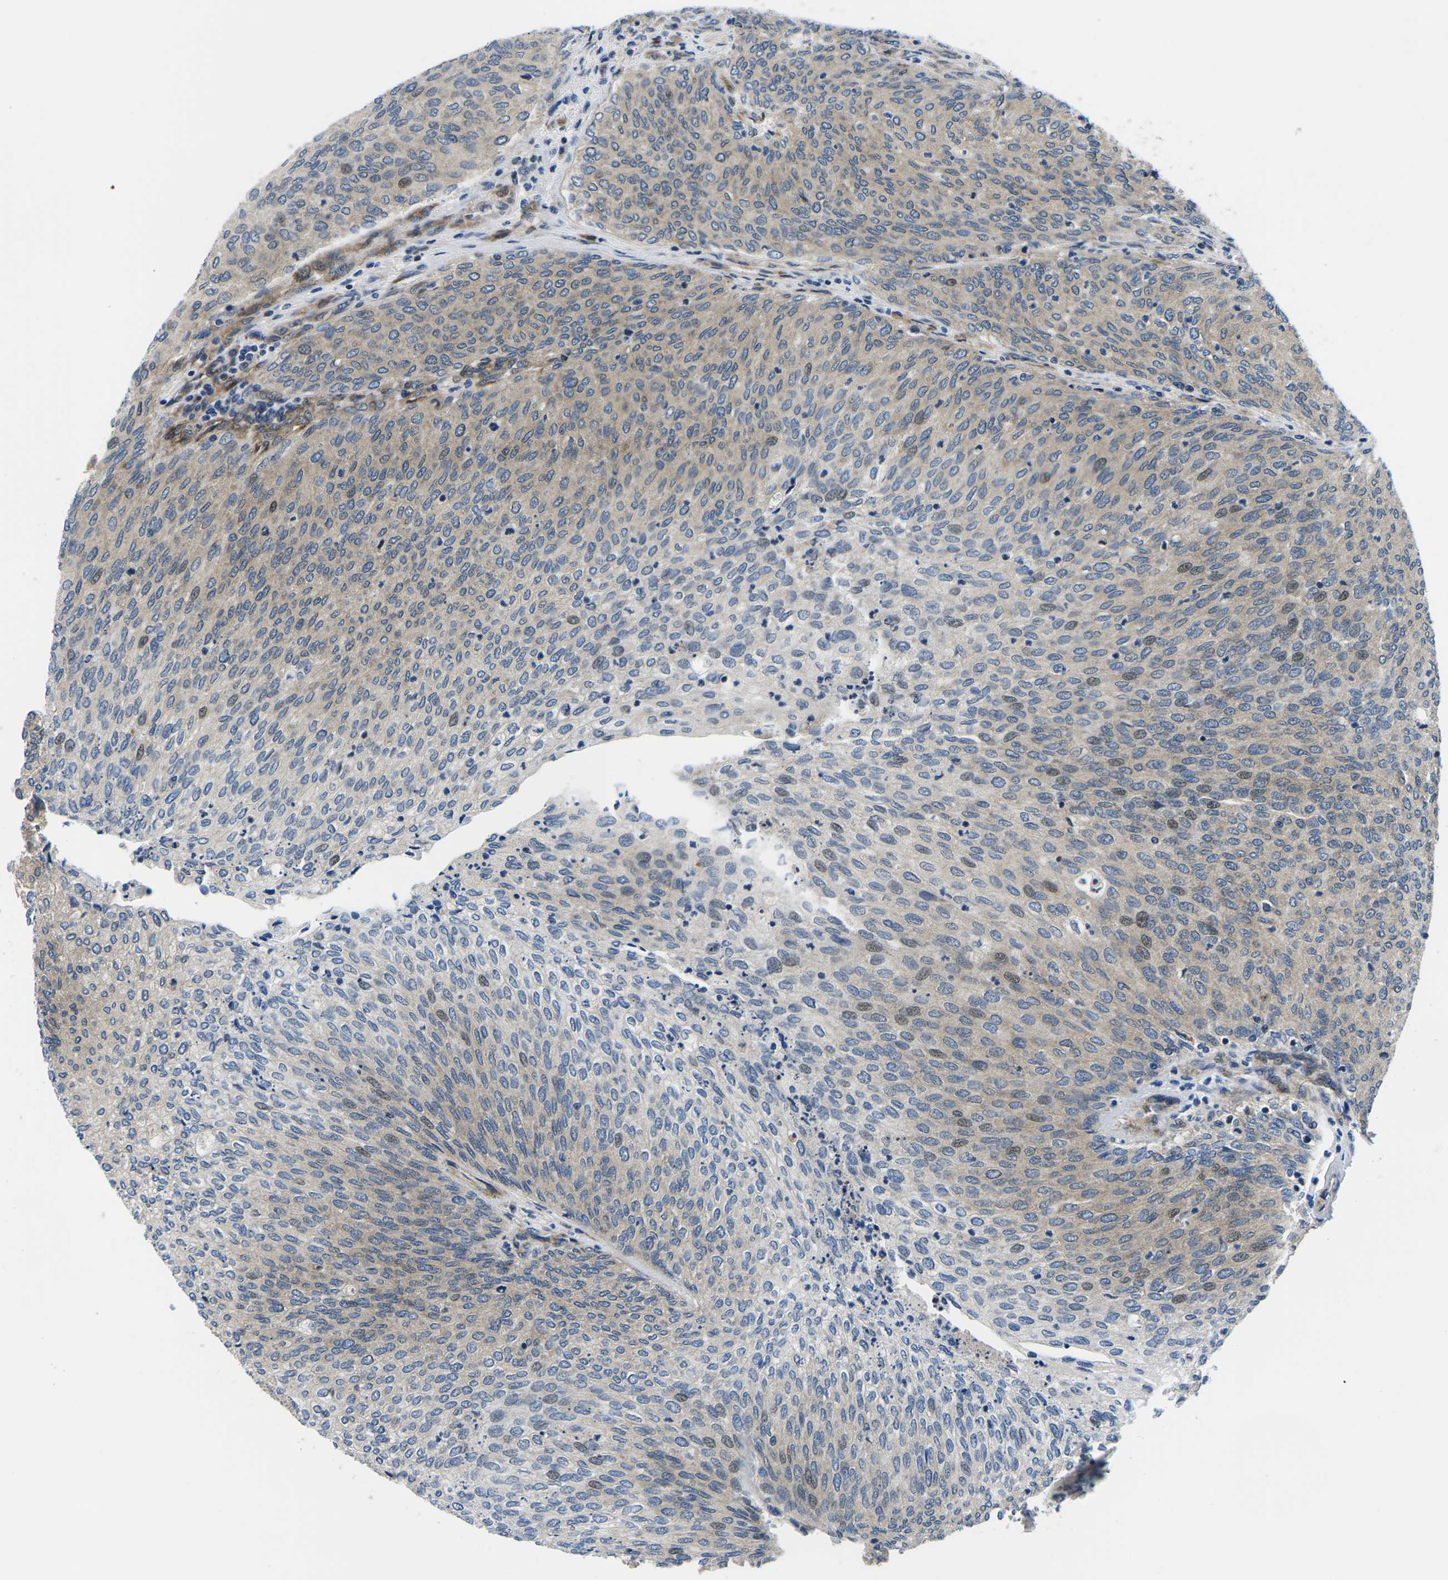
{"staining": {"intensity": "weak", "quantity": "25%-75%", "location": "cytoplasmic/membranous,nuclear"}, "tissue": "urothelial cancer", "cell_type": "Tumor cells", "image_type": "cancer", "snomed": [{"axis": "morphology", "description": "Urothelial carcinoma, Low grade"}, {"axis": "topography", "description": "Urinary bladder"}], "caption": "The immunohistochemical stain shows weak cytoplasmic/membranous and nuclear positivity in tumor cells of urothelial cancer tissue.", "gene": "EIF4E", "patient": {"sex": "female", "age": 79}}